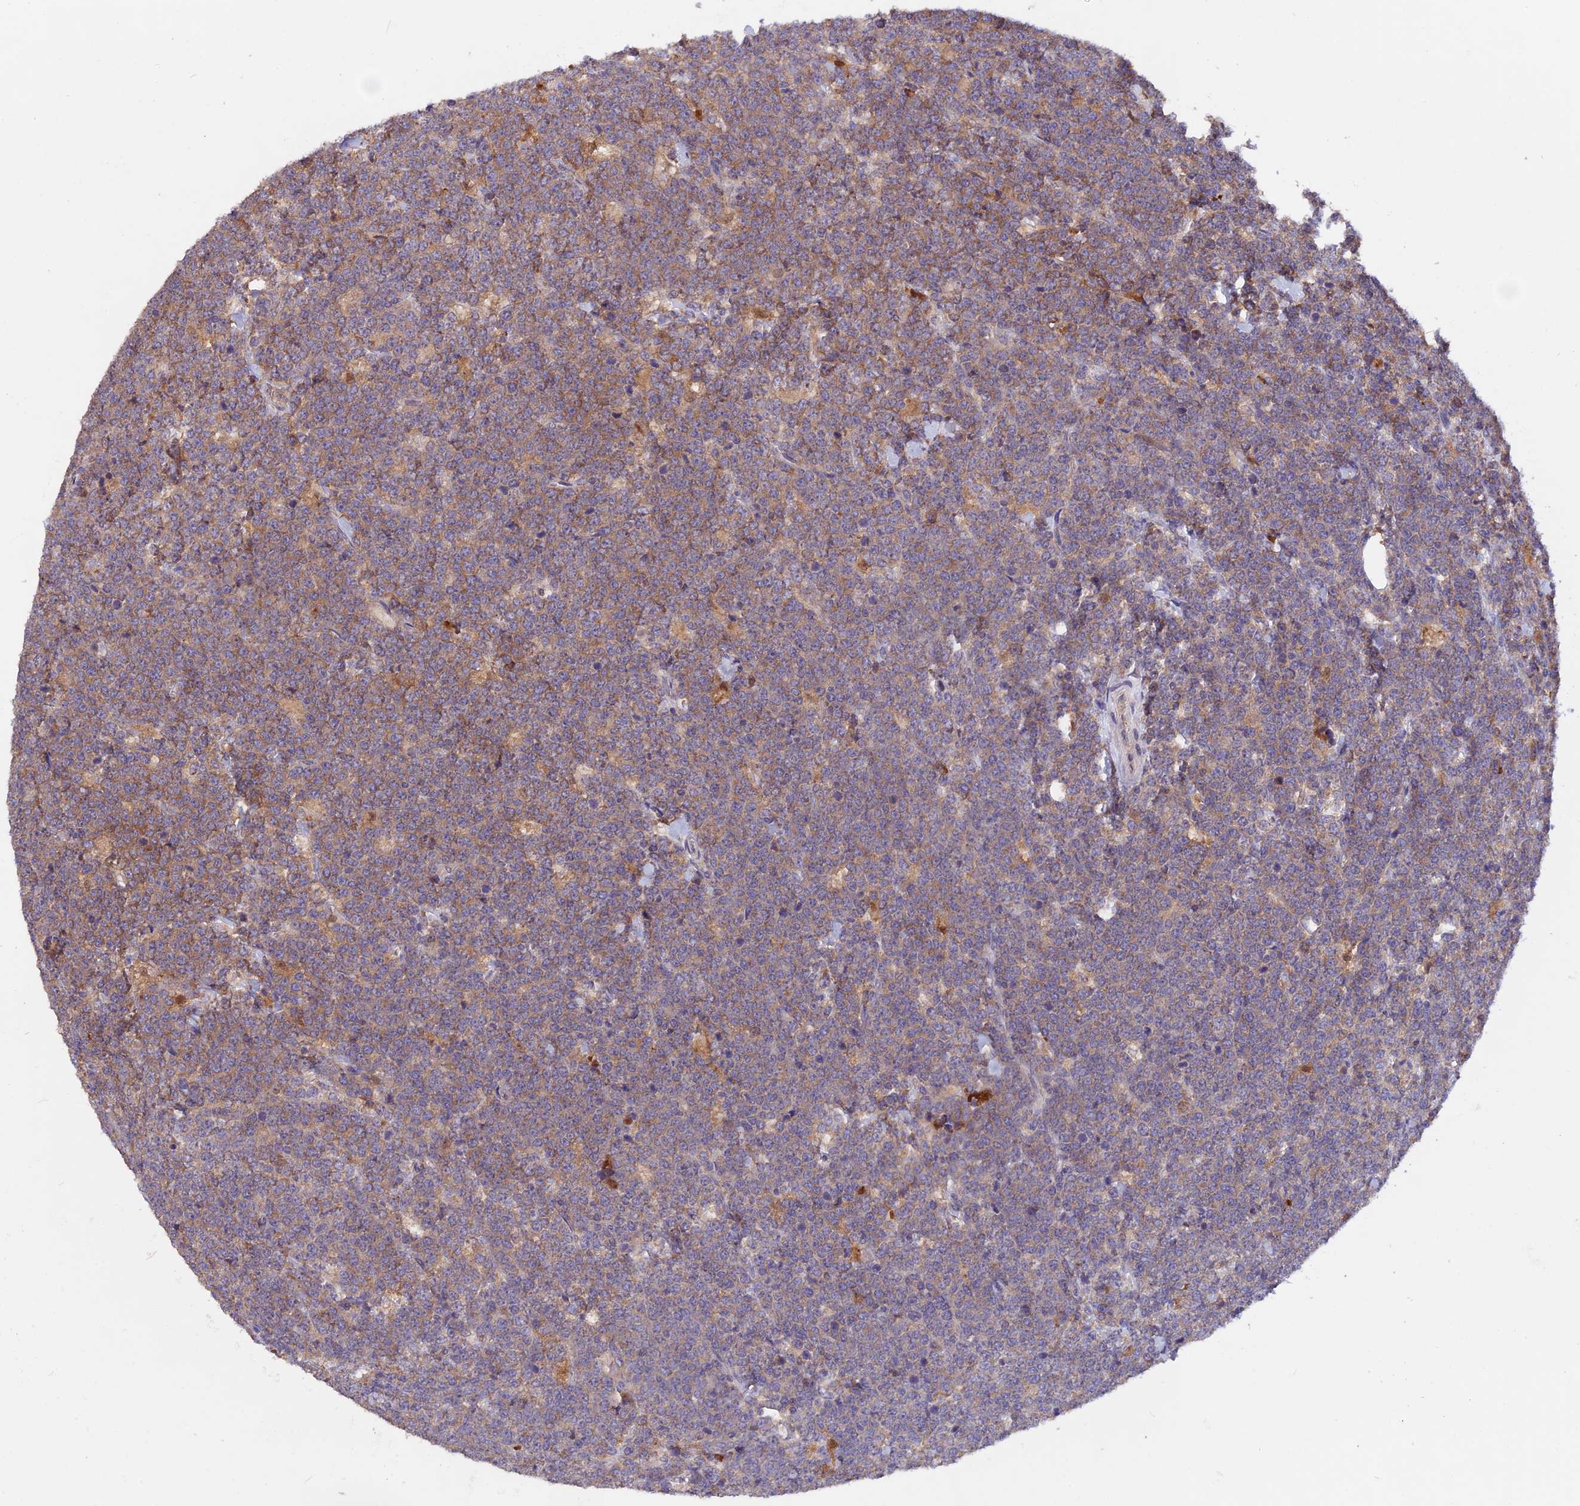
{"staining": {"intensity": "moderate", "quantity": "25%-75%", "location": "cytoplasmic/membranous"}, "tissue": "lymphoma", "cell_type": "Tumor cells", "image_type": "cancer", "snomed": [{"axis": "morphology", "description": "Malignant lymphoma, non-Hodgkin's type, High grade"}, {"axis": "topography", "description": "Small intestine"}], "caption": "The micrograph demonstrates immunohistochemical staining of lymphoma. There is moderate cytoplasmic/membranous positivity is identified in about 25%-75% of tumor cells. (Brightfield microscopy of DAB IHC at high magnification).", "gene": "MARK4", "patient": {"sex": "male", "age": 8}}